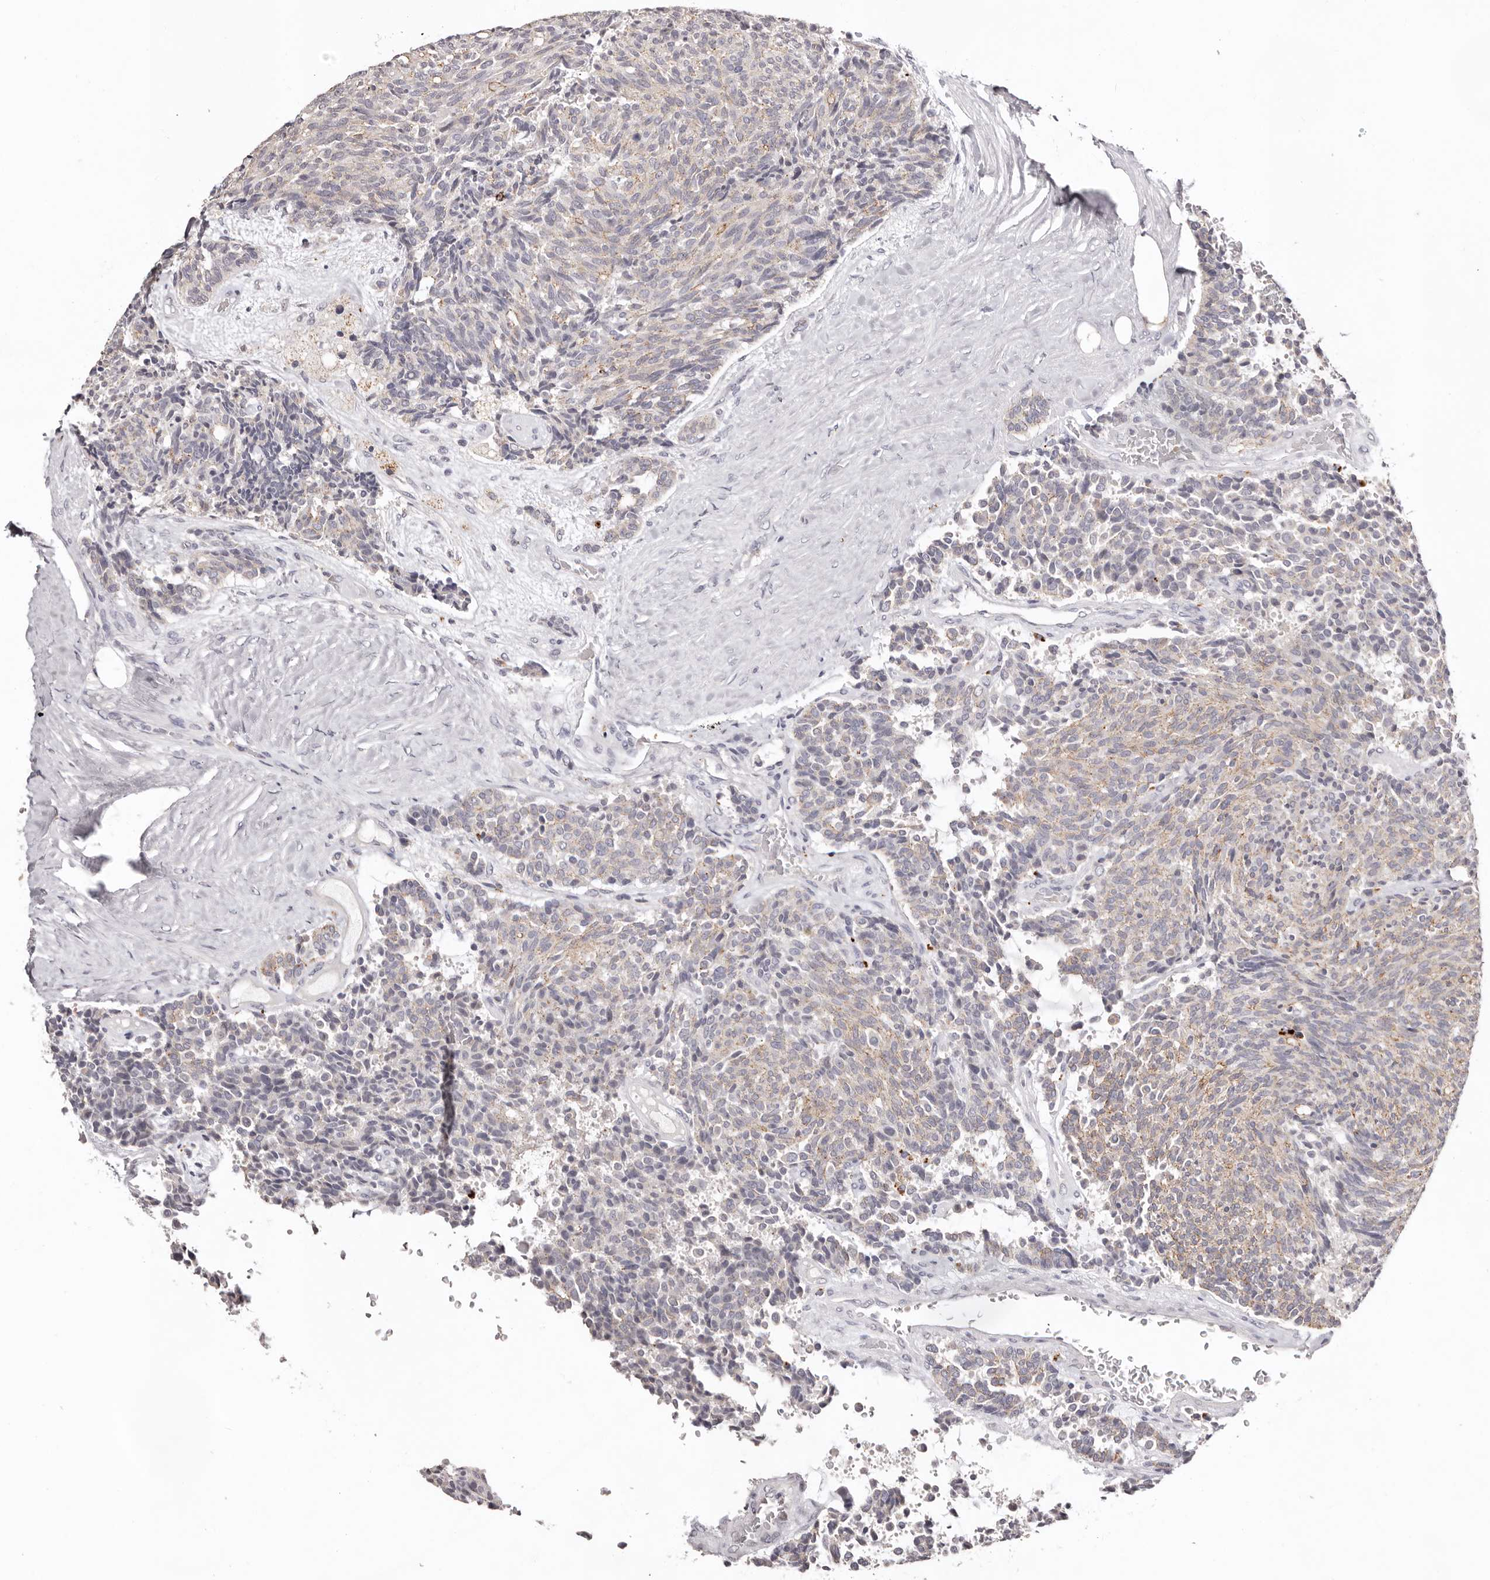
{"staining": {"intensity": "weak", "quantity": "25%-75%", "location": "cytoplasmic/membranous"}, "tissue": "carcinoid", "cell_type": "Tumor cells", "image_type": "cancer", "snomed": [{"axis": "morphology", "description": "Carcinoid, malignant, NOS"}, {"axis": "topography", "description": "Pancreas"}], "caption": "Carcinoid was stained to show a protein in brown. There is low levels of weak cytoplasmic/membranous staining in approximately 25%-75% of tumor cells.", "gene": "PCDHB6", "patient": {"sex": "female", "age": 54}}